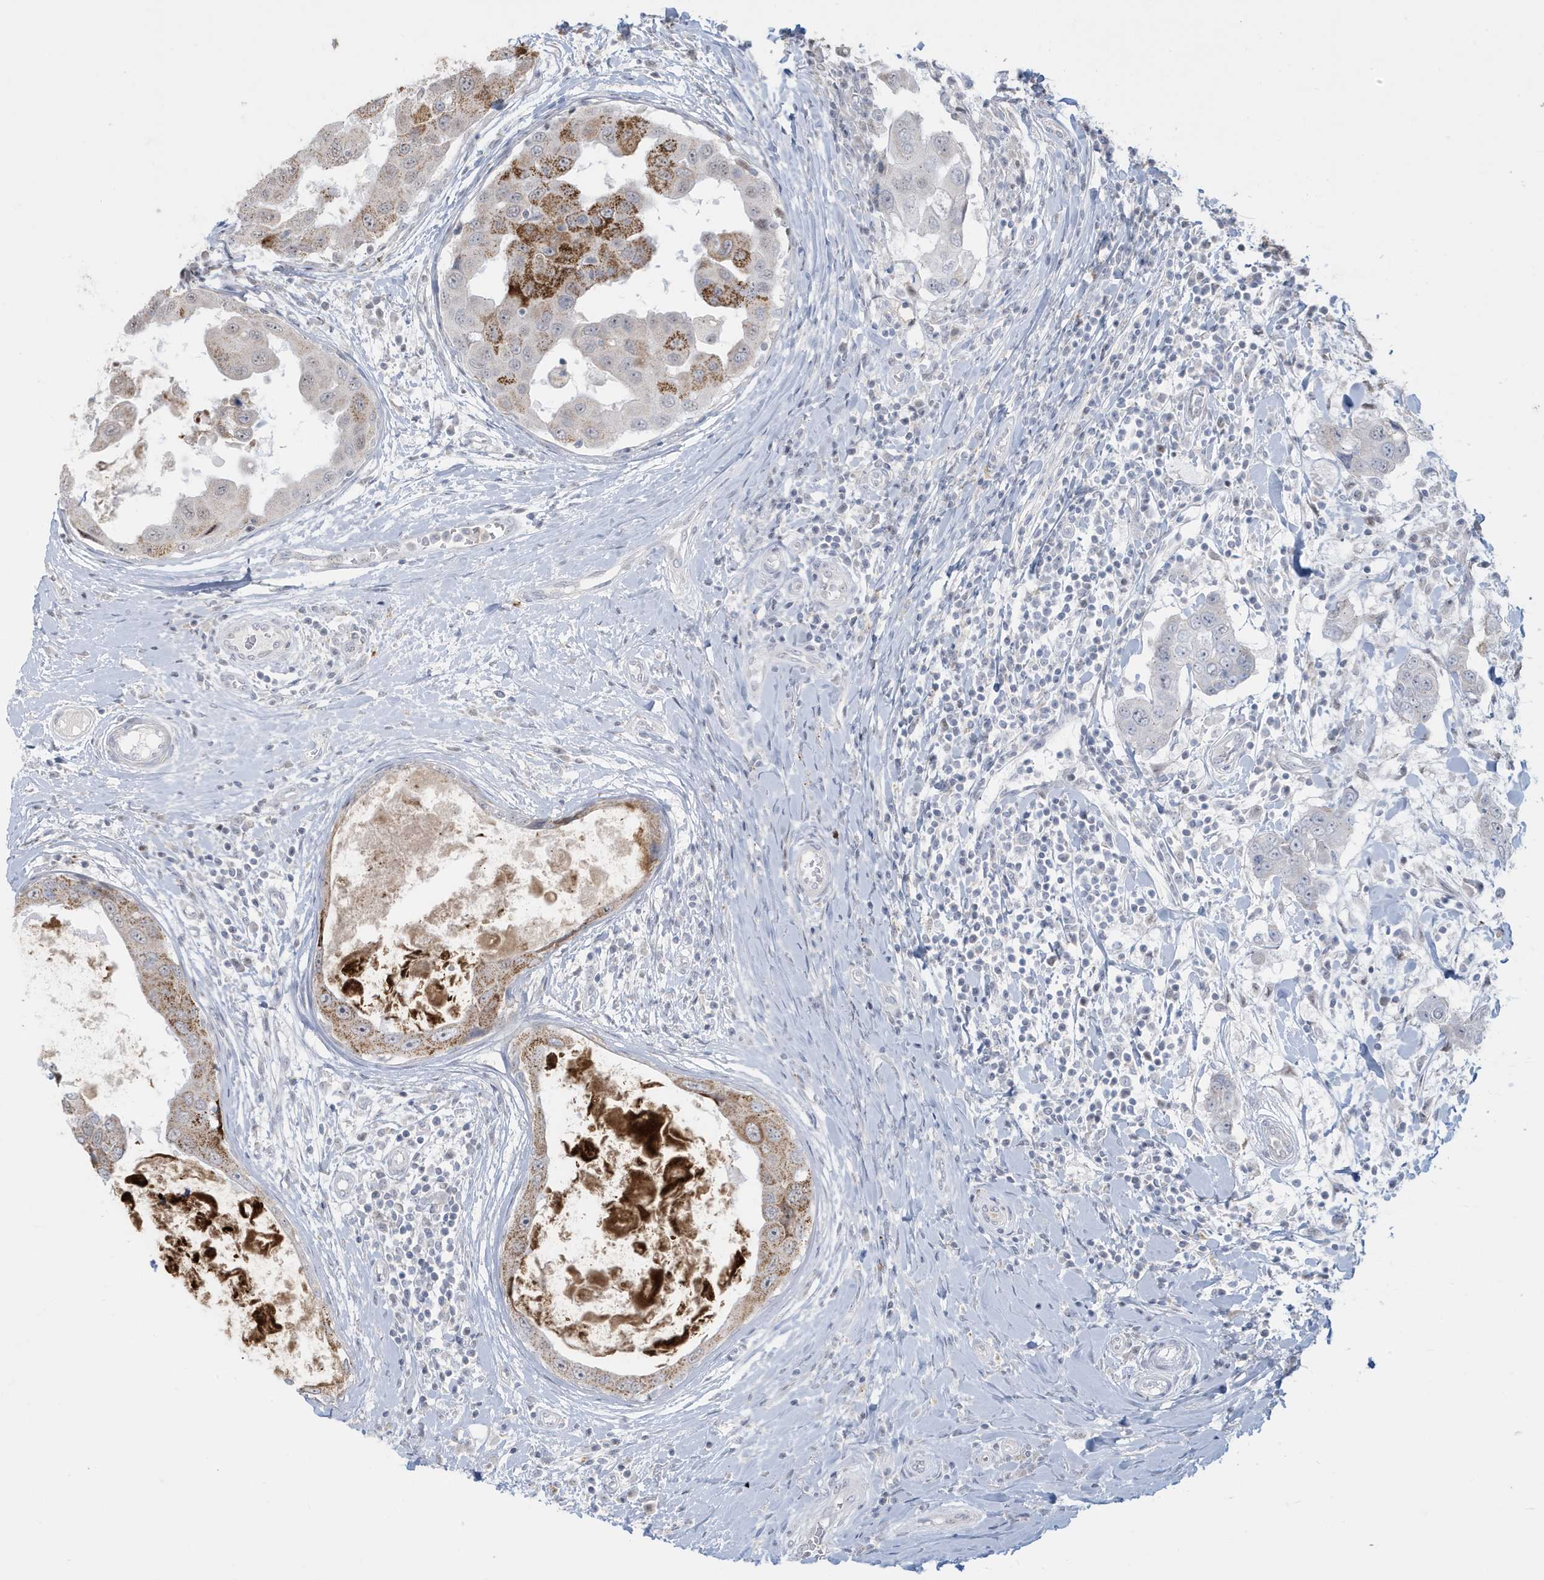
{"staining": {"intensity": "moderate", "quantity": "<25%", "location": "cytoplasmic/membranous"}, "tissue": "breast cancer", "cell_type": "Tumor cells", "image_type": "cancer", "snomed": [{"axis": "morphology", "description": "Duct carcinoma"}, {"axis": "topography", "description": "Breast"}], "caption": "Moderate cytoplasmic/membranous expression for a protein is seen in about <25% of tumor cells of intraductal carcinoma (breast) using immunohistochemistry.", "gene": "FNDC1", "patient": {"sex": "female", "age": 27}}